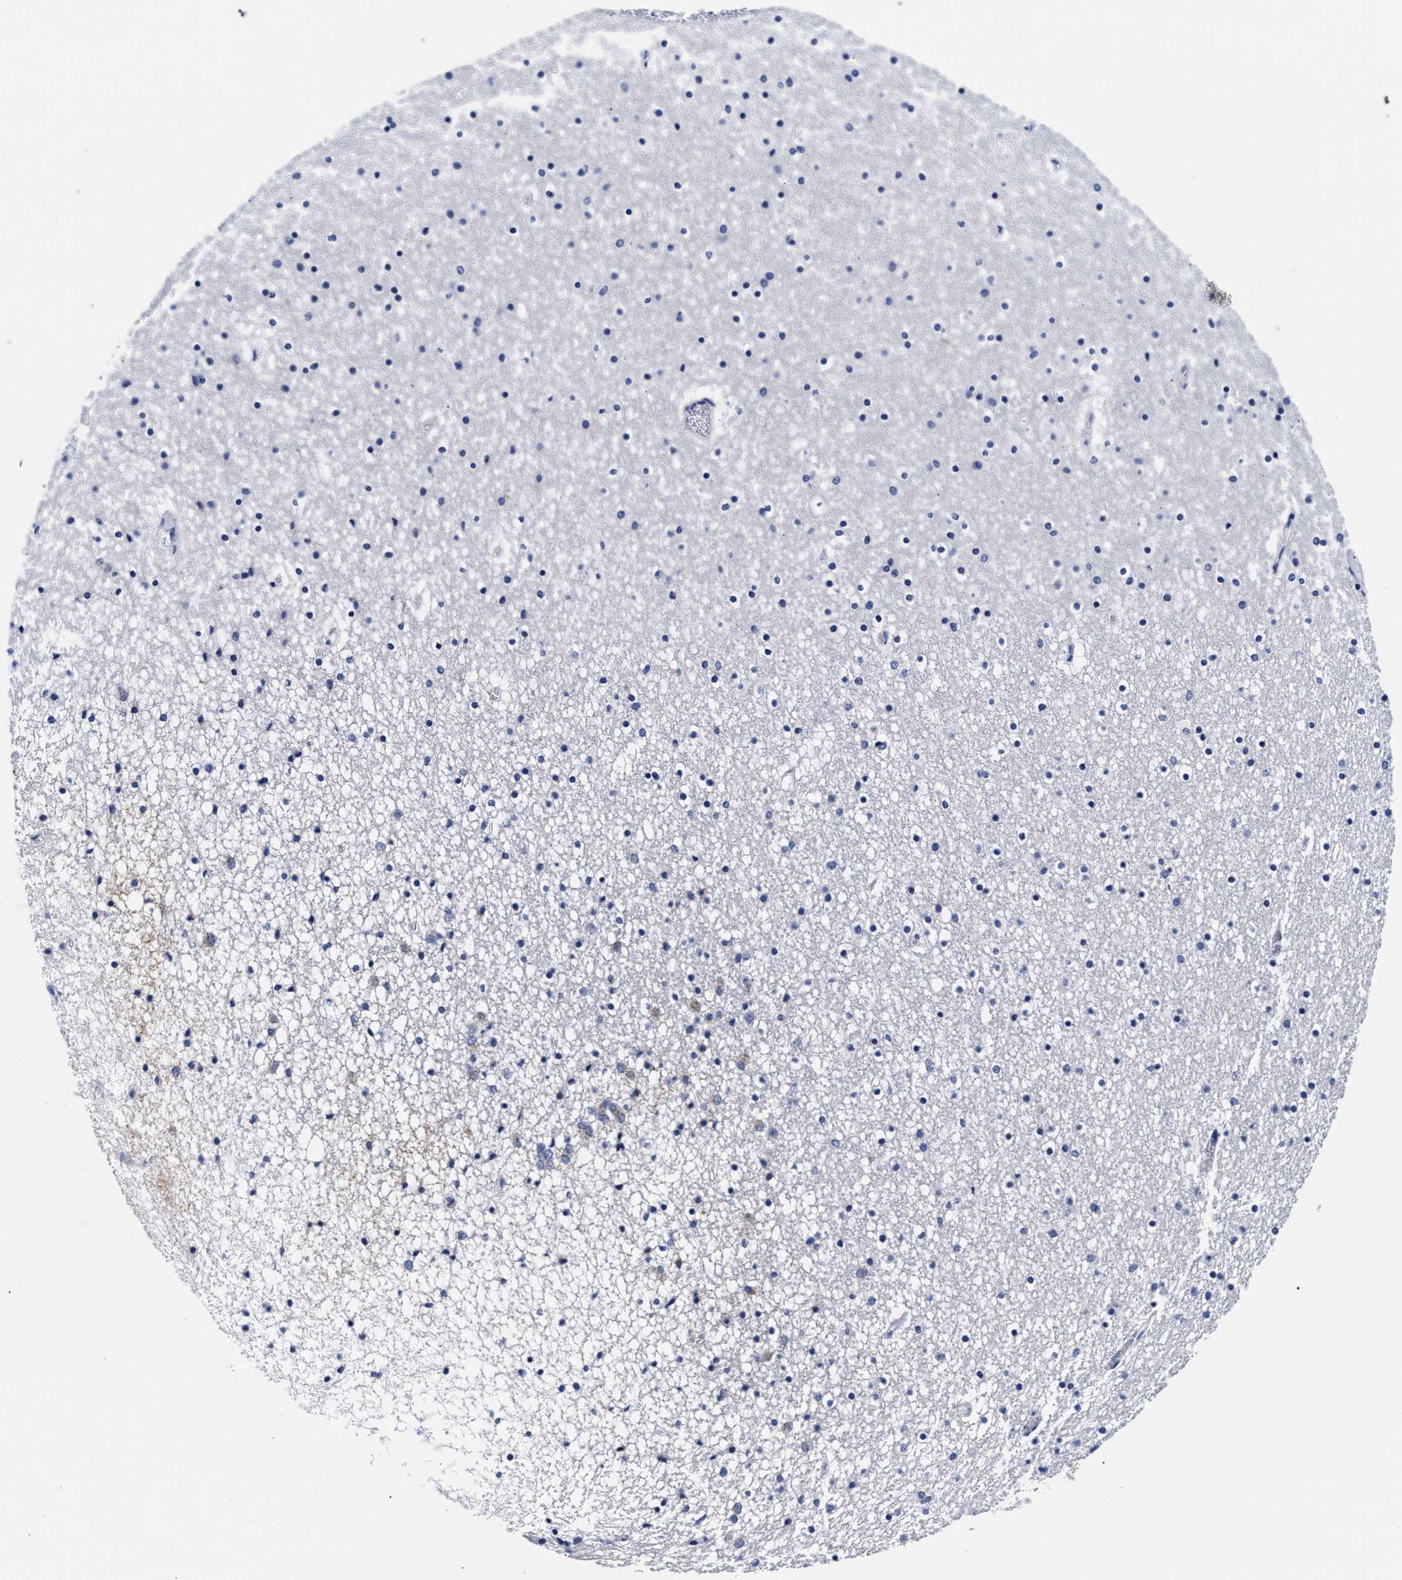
{"staining": {"intensity": "negative", "quantity": "none", "location": "none"}, "tissue": "caudate", "cell_type": "Glial cells", "image_type": "normal", "snomed": [{"axis": "morphology", "description": "Normal tissue, NOS"}, {"axis": "topography", "description": "Lateral ventricle wall"}], "caption": "DAB (3,3'-diaminobenzidine) immunohistochemical staining of benign caudate exhibits no significant staining in glial cells.", "gene": "RAB3B", "patient": {"sex": "male", "age": 45}}